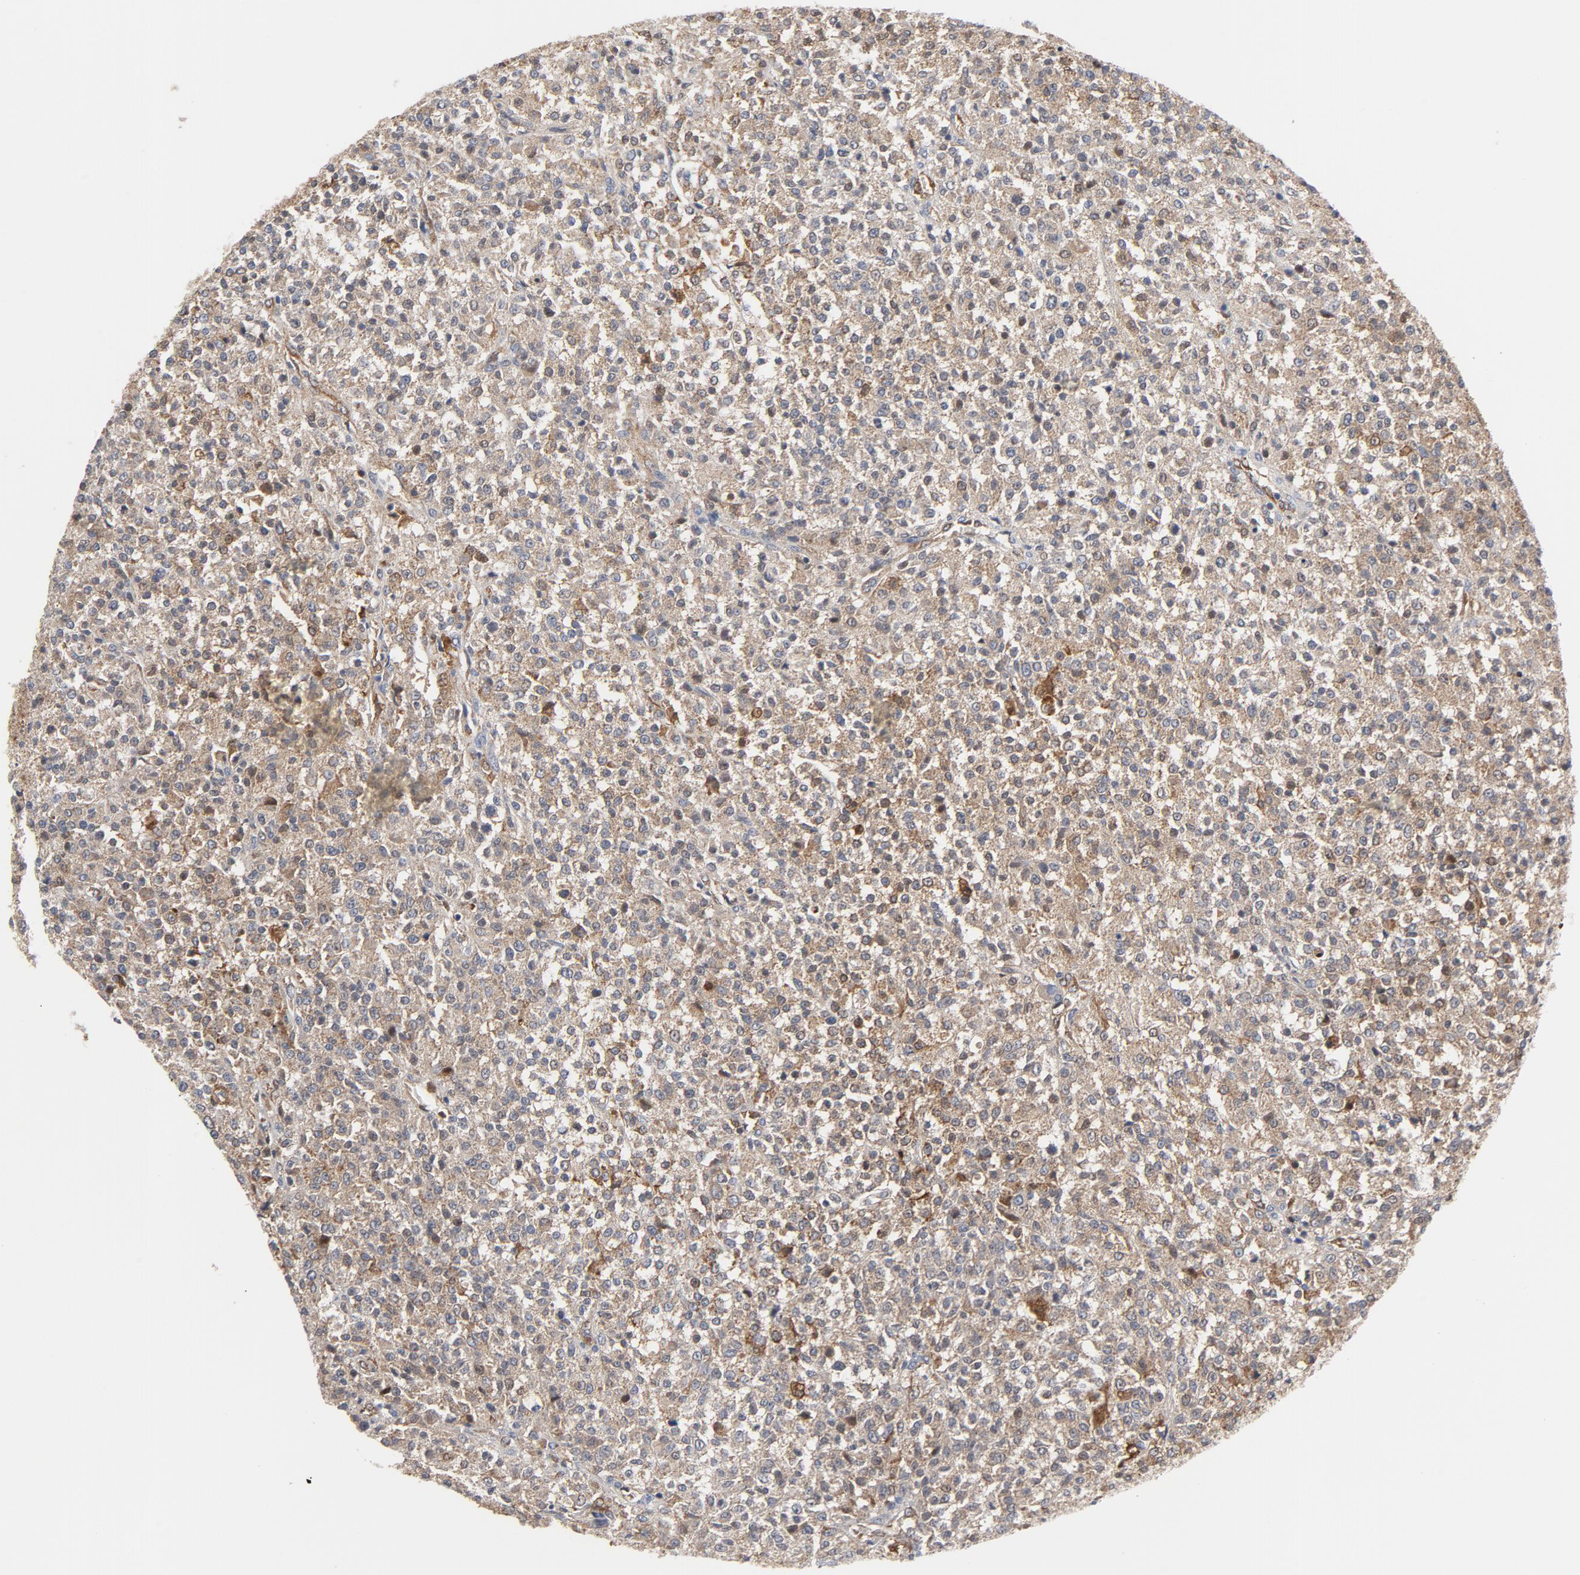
{"staining": {"intensity": "moderate", "quantity": ">75%", "location": "cytoplasmic/membranous"}, "tissue": "testis cancer", "cell_type": "Tumor cells", "image_type": "cancer", "snomed": [{"axis": "morphology", "description": "Seminoma, NOS"}, {"axis": "topography", "description": "Testis"}], "caption": "Testis seminoma was stained to show a protein in brown. There is medium levels of moderate cytoplasmic/membranous positivity in about >75% of tumor cells.", "gene": "RAPGEF4", "patient": {"sex": "male", "age": 59}}